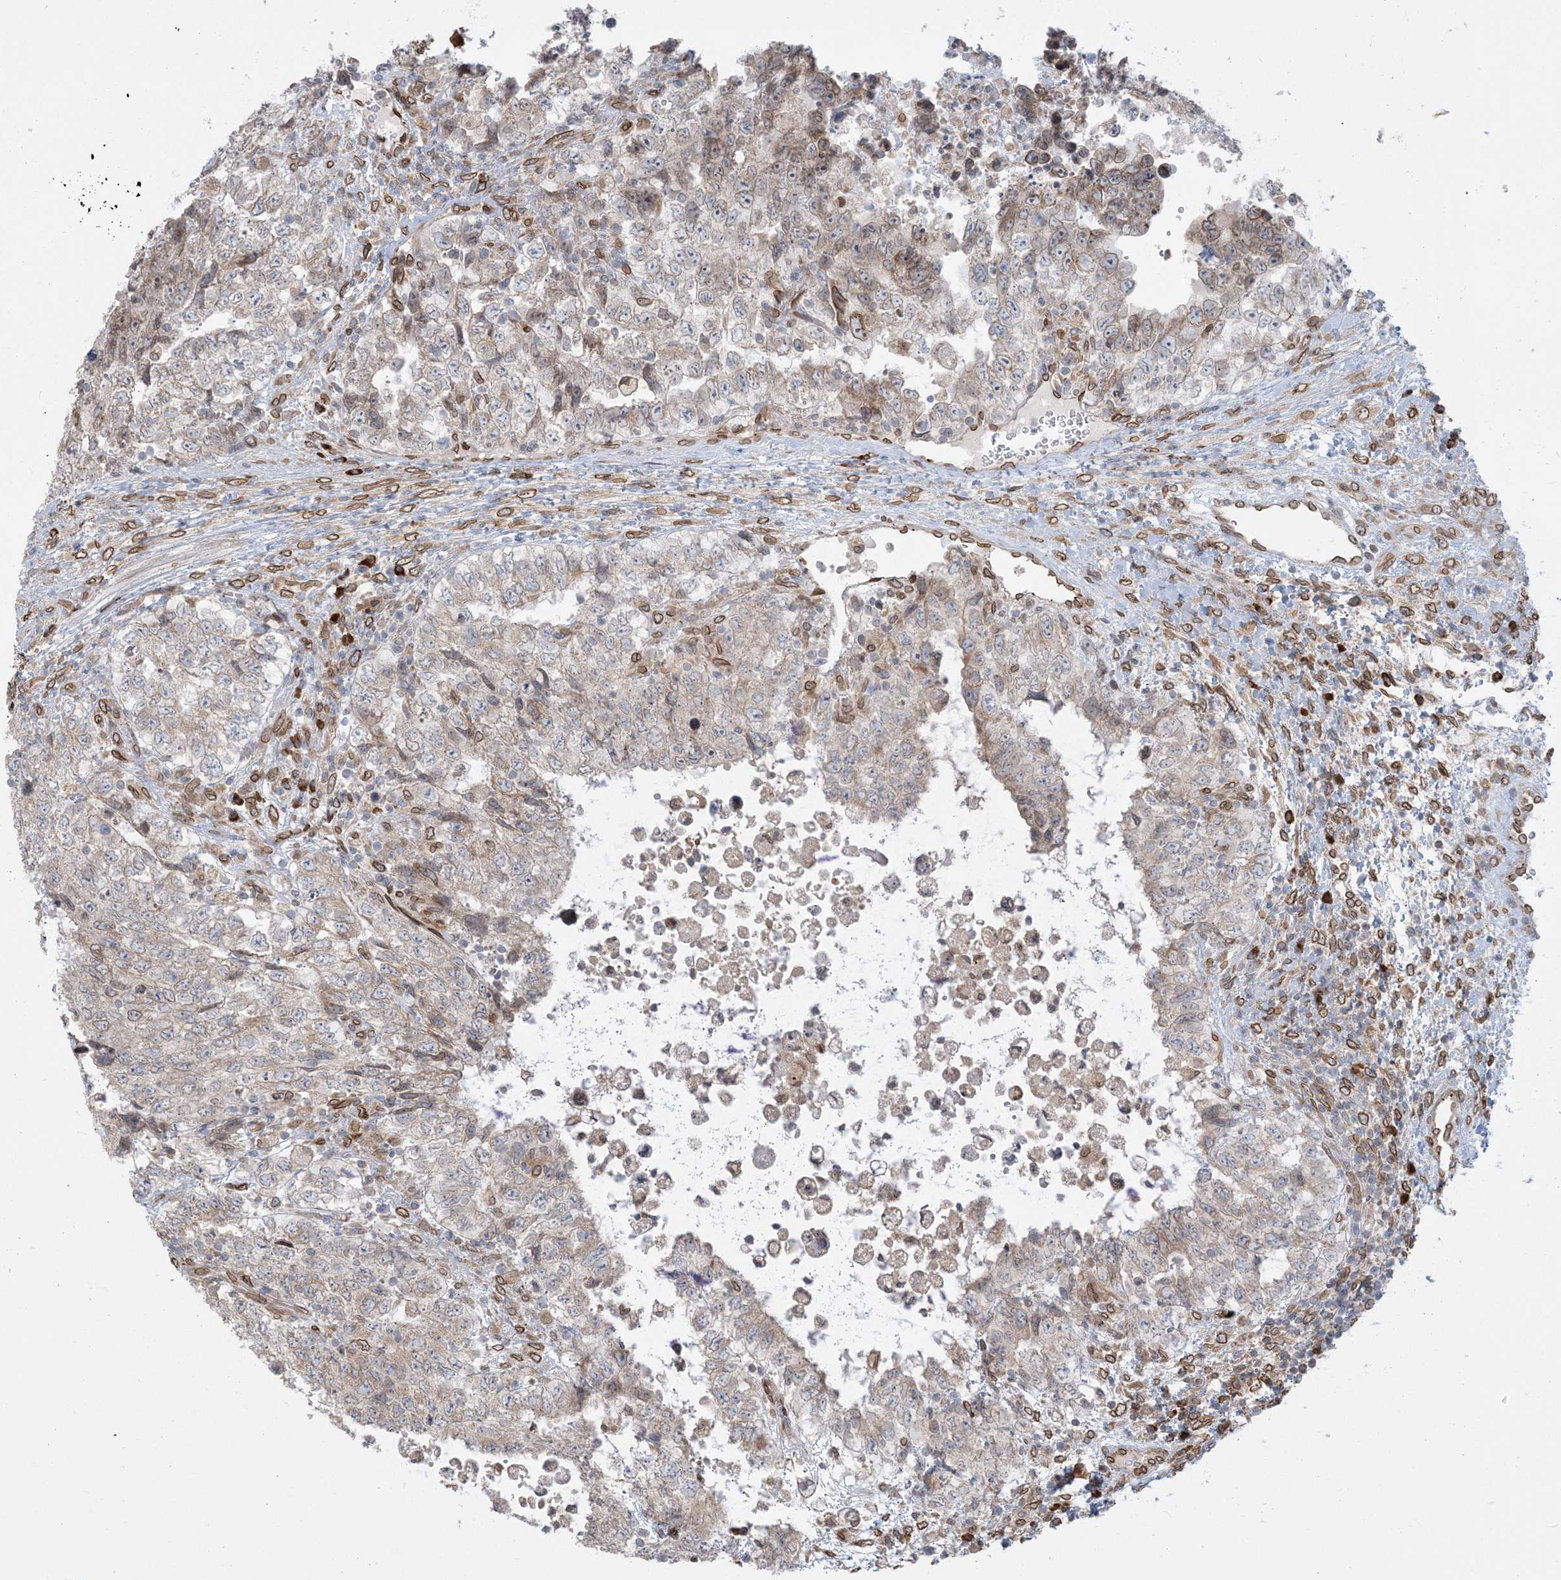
{"staining": {"intensity": "weak", "quantity": "<25%", "location": "cytoplasmic/membranous,nuclear"}, "tissue": "testis cancer", "cell_type": "Tumor cells", "image_type": "cancer", "snomed": [{"axis": "morphology", "description": "Carcinoma, Embryonal, NOS"}, {"axis": "topography", "description": "Testis"}], "caption": "IHC photomicrograph of neoplastic tissue: human testis embryonal carcinoma stained with DAB (3,3'-diaminobenzidine) shows no significant protein positivity in tumor cells.", "gene": "WWP1", "patient": {"sex": "male", "age": 37}}